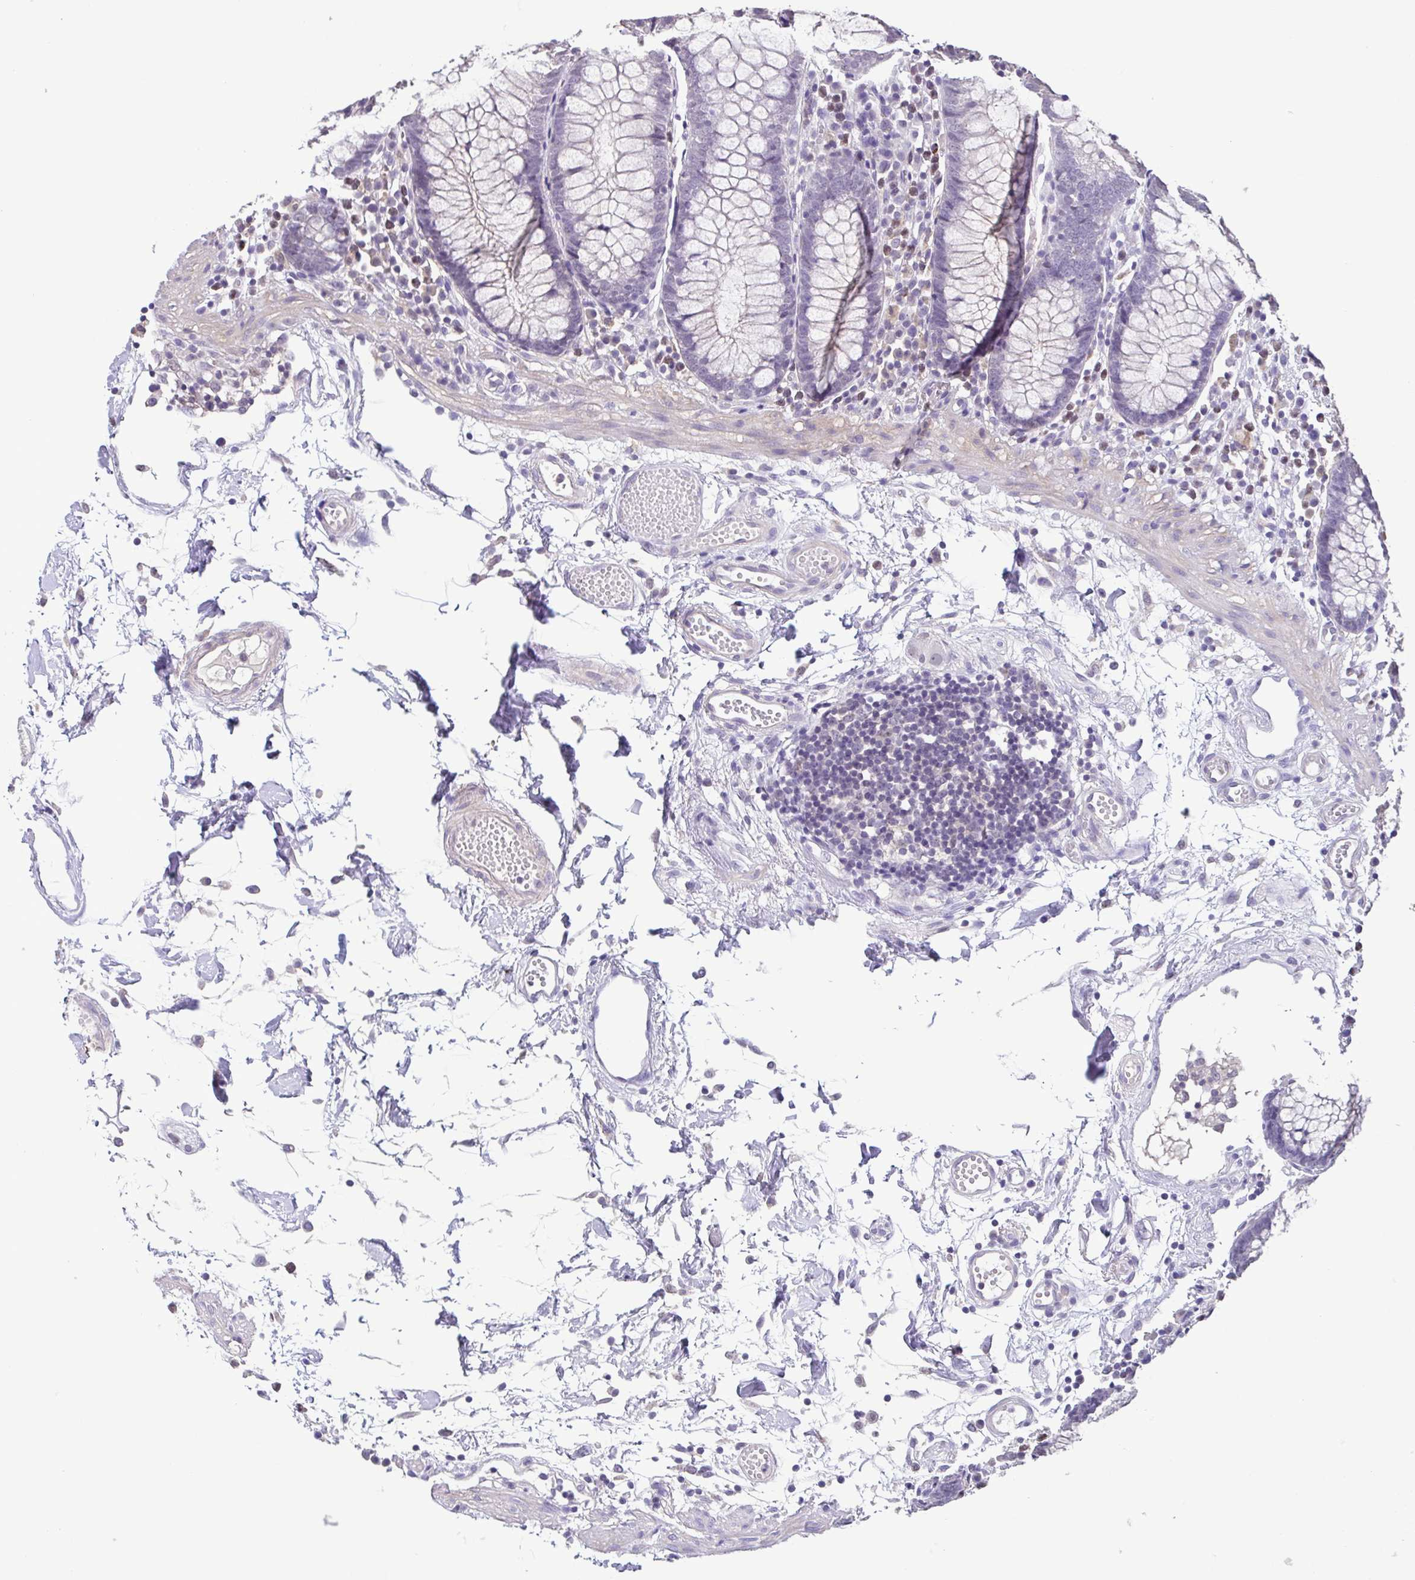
{"staining": {"intensity": "negative", "quantity": "none", "location": "none"}, "tissue": "colon", "cell_type": "Endothelial cells", "image_type": "normal", "snomed": [{"axis": "morphology", "description": "Normal tissue, NOS"}, {"axis": "morphology", "description": "Adenocarcinoma, NOS"}, {"axis": "topography", "description": "Colon"}], "caption": "Immunohistochemical staining of normal human colon exhibits no significant expression in endothelial cells. (DAB immunohistochemistry visualized using brightfield microscopy, high magnification).", "gene": "ACTRT3", "patient": {"sex": "male", "age": 83}}